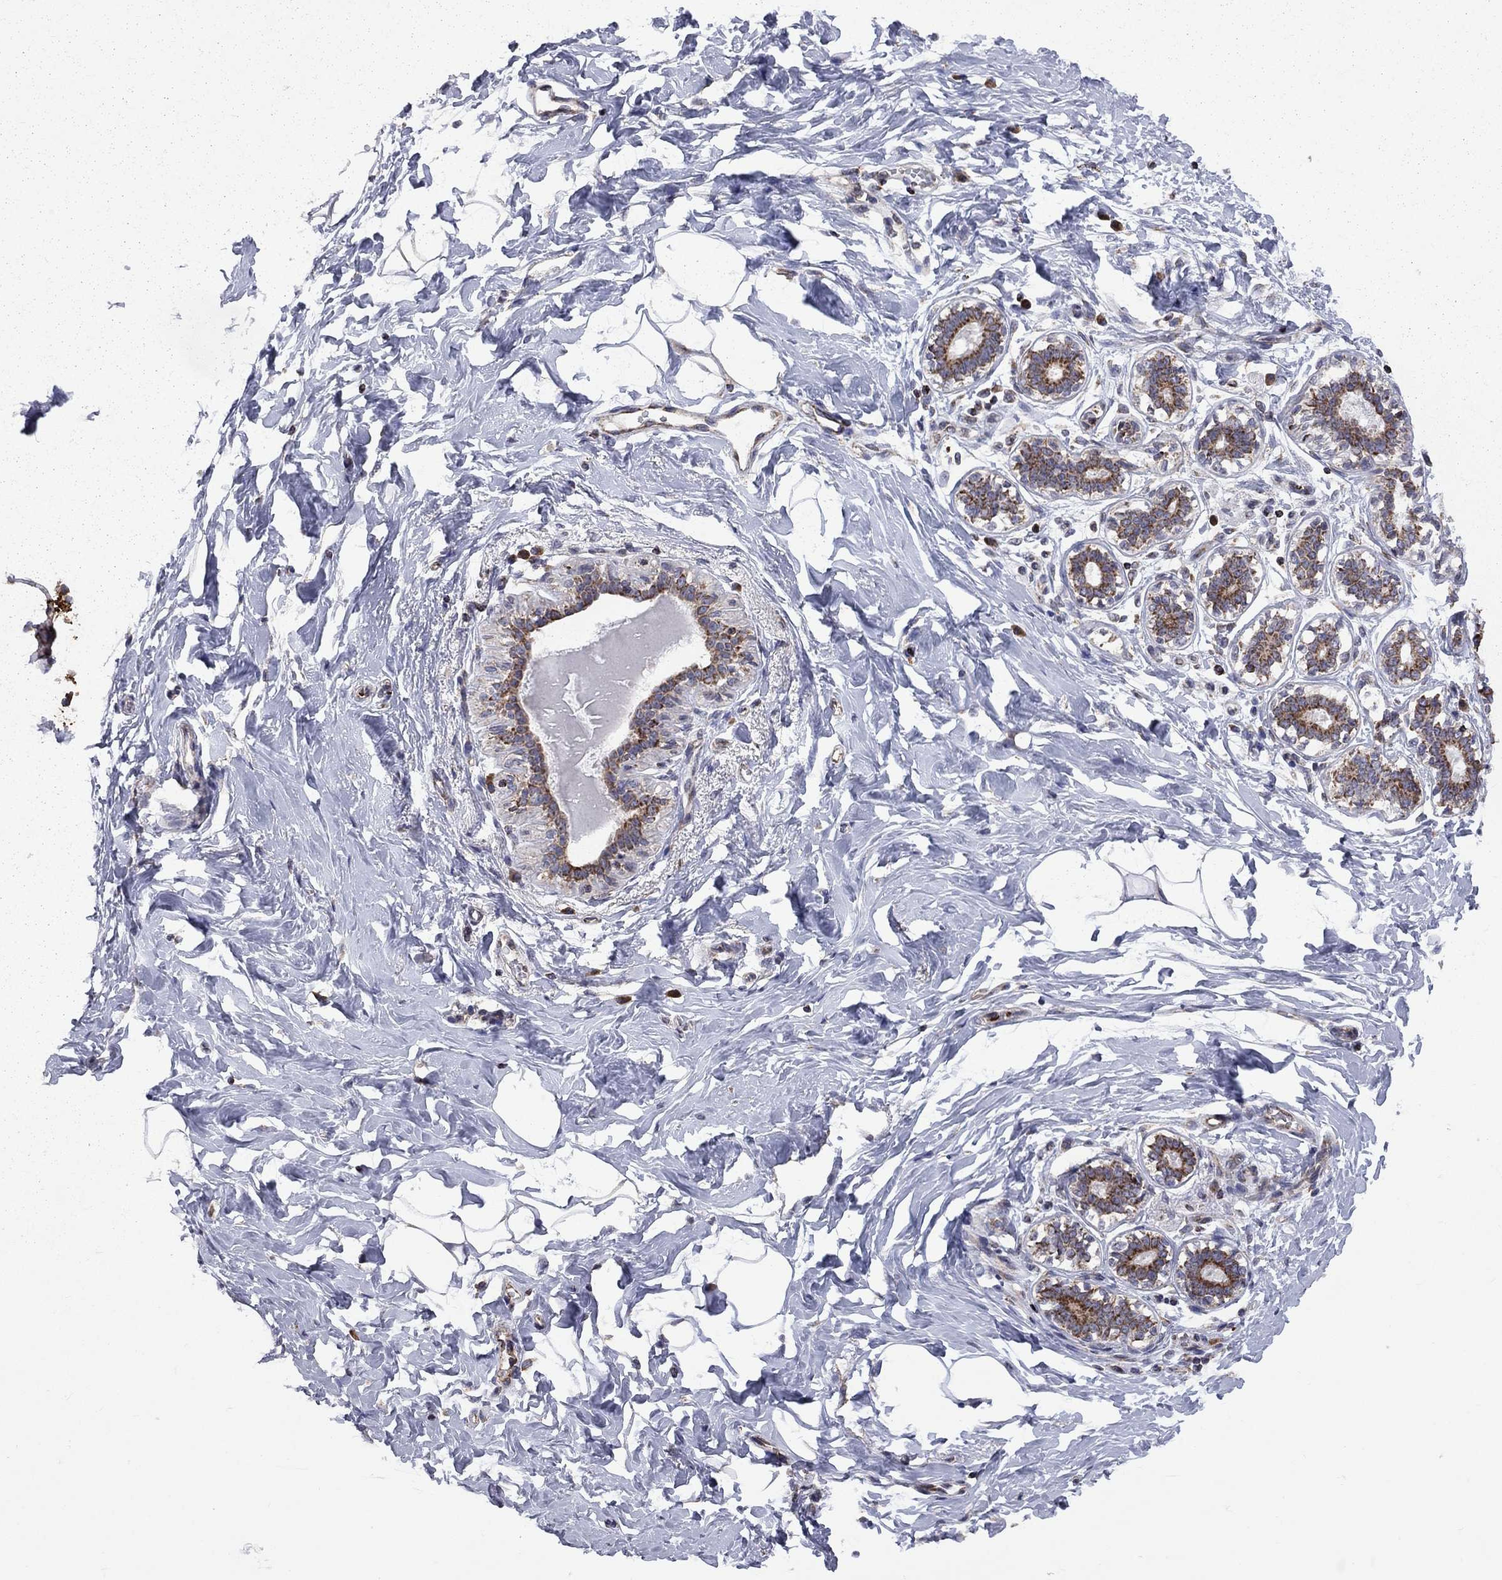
{"staining": {"intensity": "negative", "quantity": "none", "location": "none"}, "tissue": "breast", "cell_type": "Adipocytes", "image_type": "normal", "snomed": [{"axis": "morphology", "description": "Normal tissue, NOS"}, {"axis": "morphology", "description": "Lobular carcinoma, in situ"}, {"axis": "topography", "description": "Breast"}], "caption": "Protein analysis of unremarkable breast displays no significant positivity in adipocytes. (DAB immunohistochemistry (IHC) visualized using brightfield microscopy, high magnification).", "gene": "CLPTM1", "patient": {"sex": "female", "age": 35}}